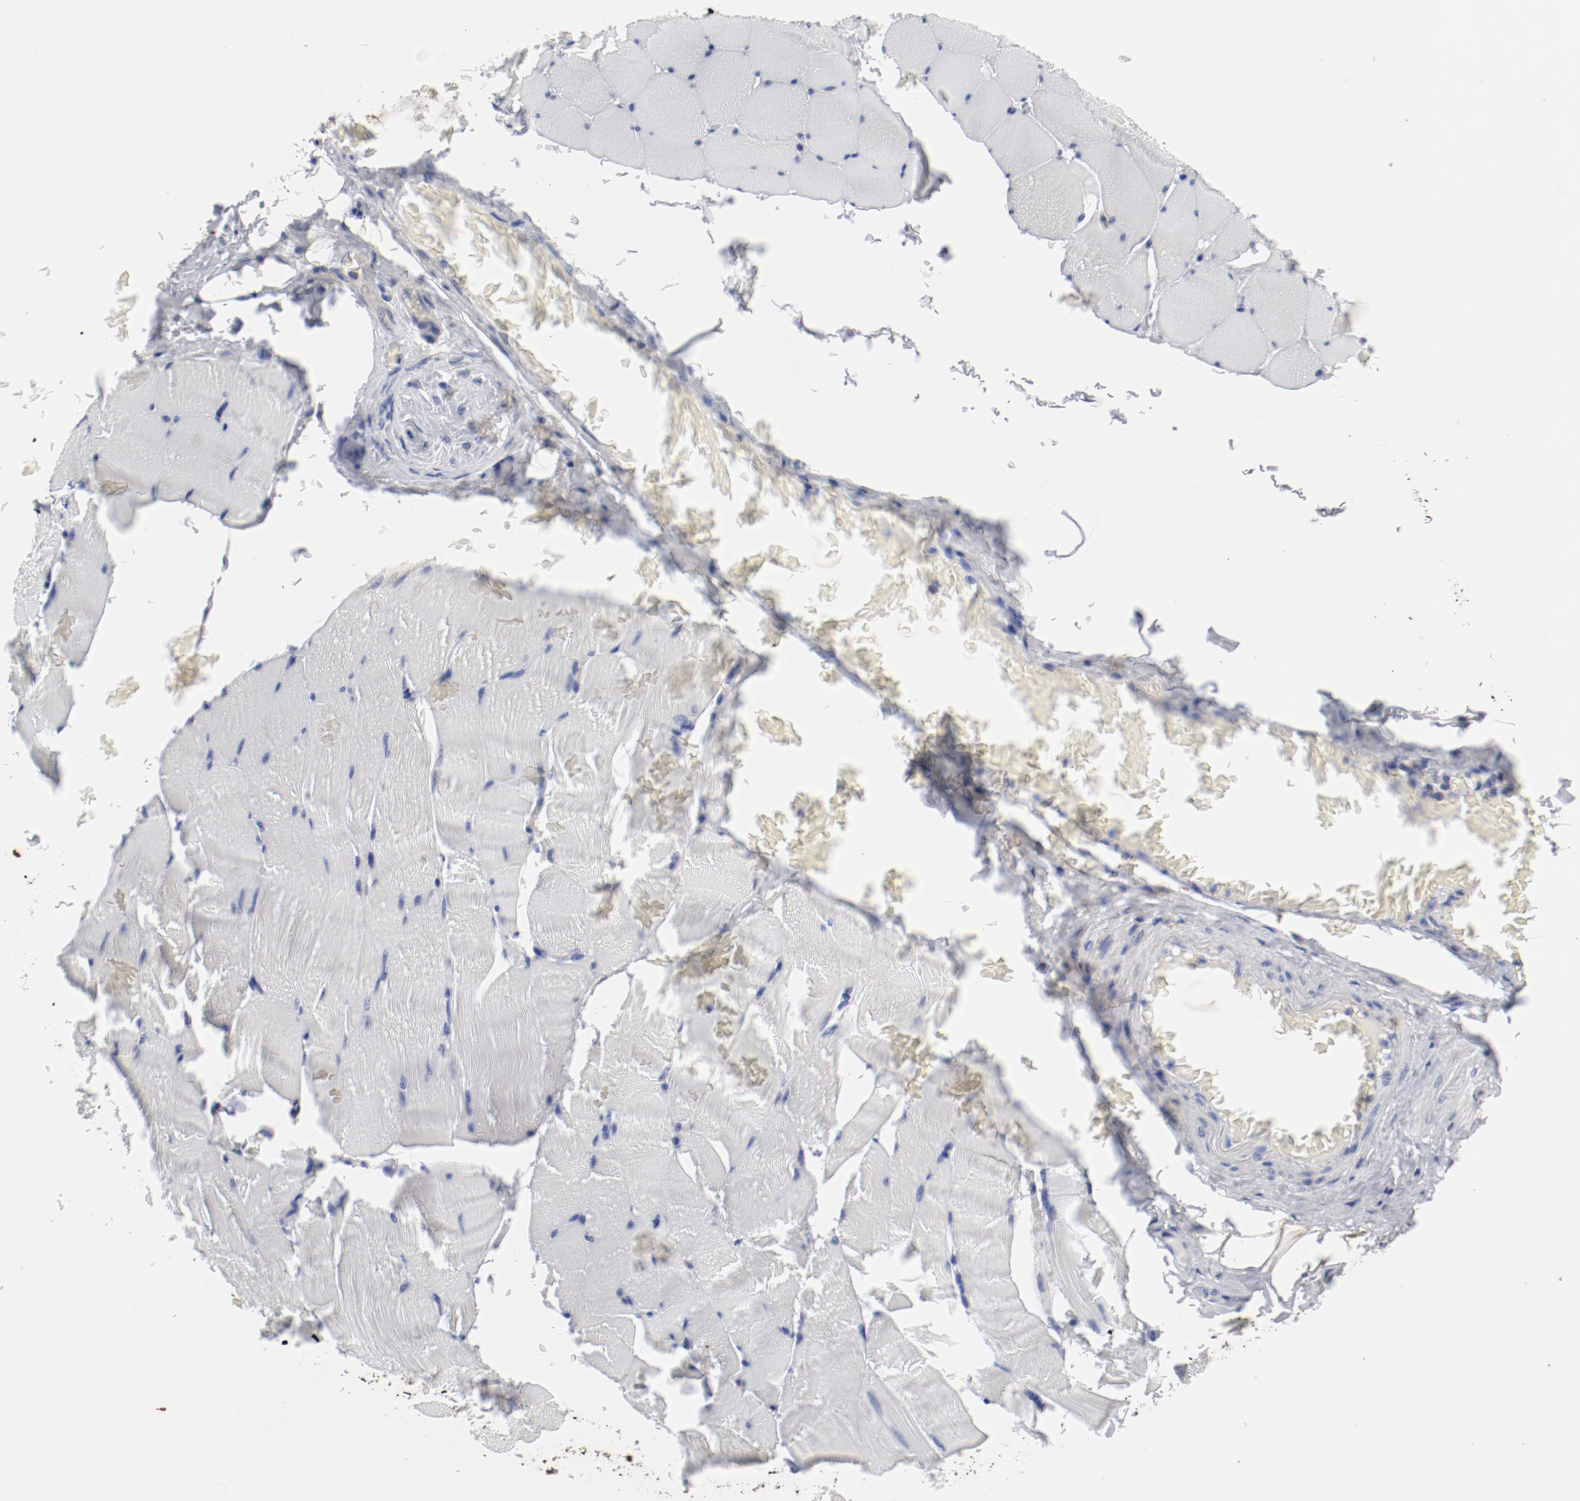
{"staining": {"intensity": "negative", "quantity": "none", "location": "none"}, "tissue": "skeletal muscle", "cell_type": "Myocytes", "image_type": "normal", "snomed": [{"axis": "morphology", "description": "Normal tissue, NOS"}, {"axis": "topography", "description": "Skeletal muscle"}], "caption": "High power microscopy histopathology image of an IHC photomicrograph of unremarkable skeletal muscle, revealing no significant staining in myocytes. (Stains: DAB (3,3'-diaminobenzidine) immunohistochemistry (IHC) with hematoxylin counter stain, Microscopy: brightfield microscopy at high magnification).", "gene": "TSPAN6", "patient": {"sex": "male", "age": 62}}